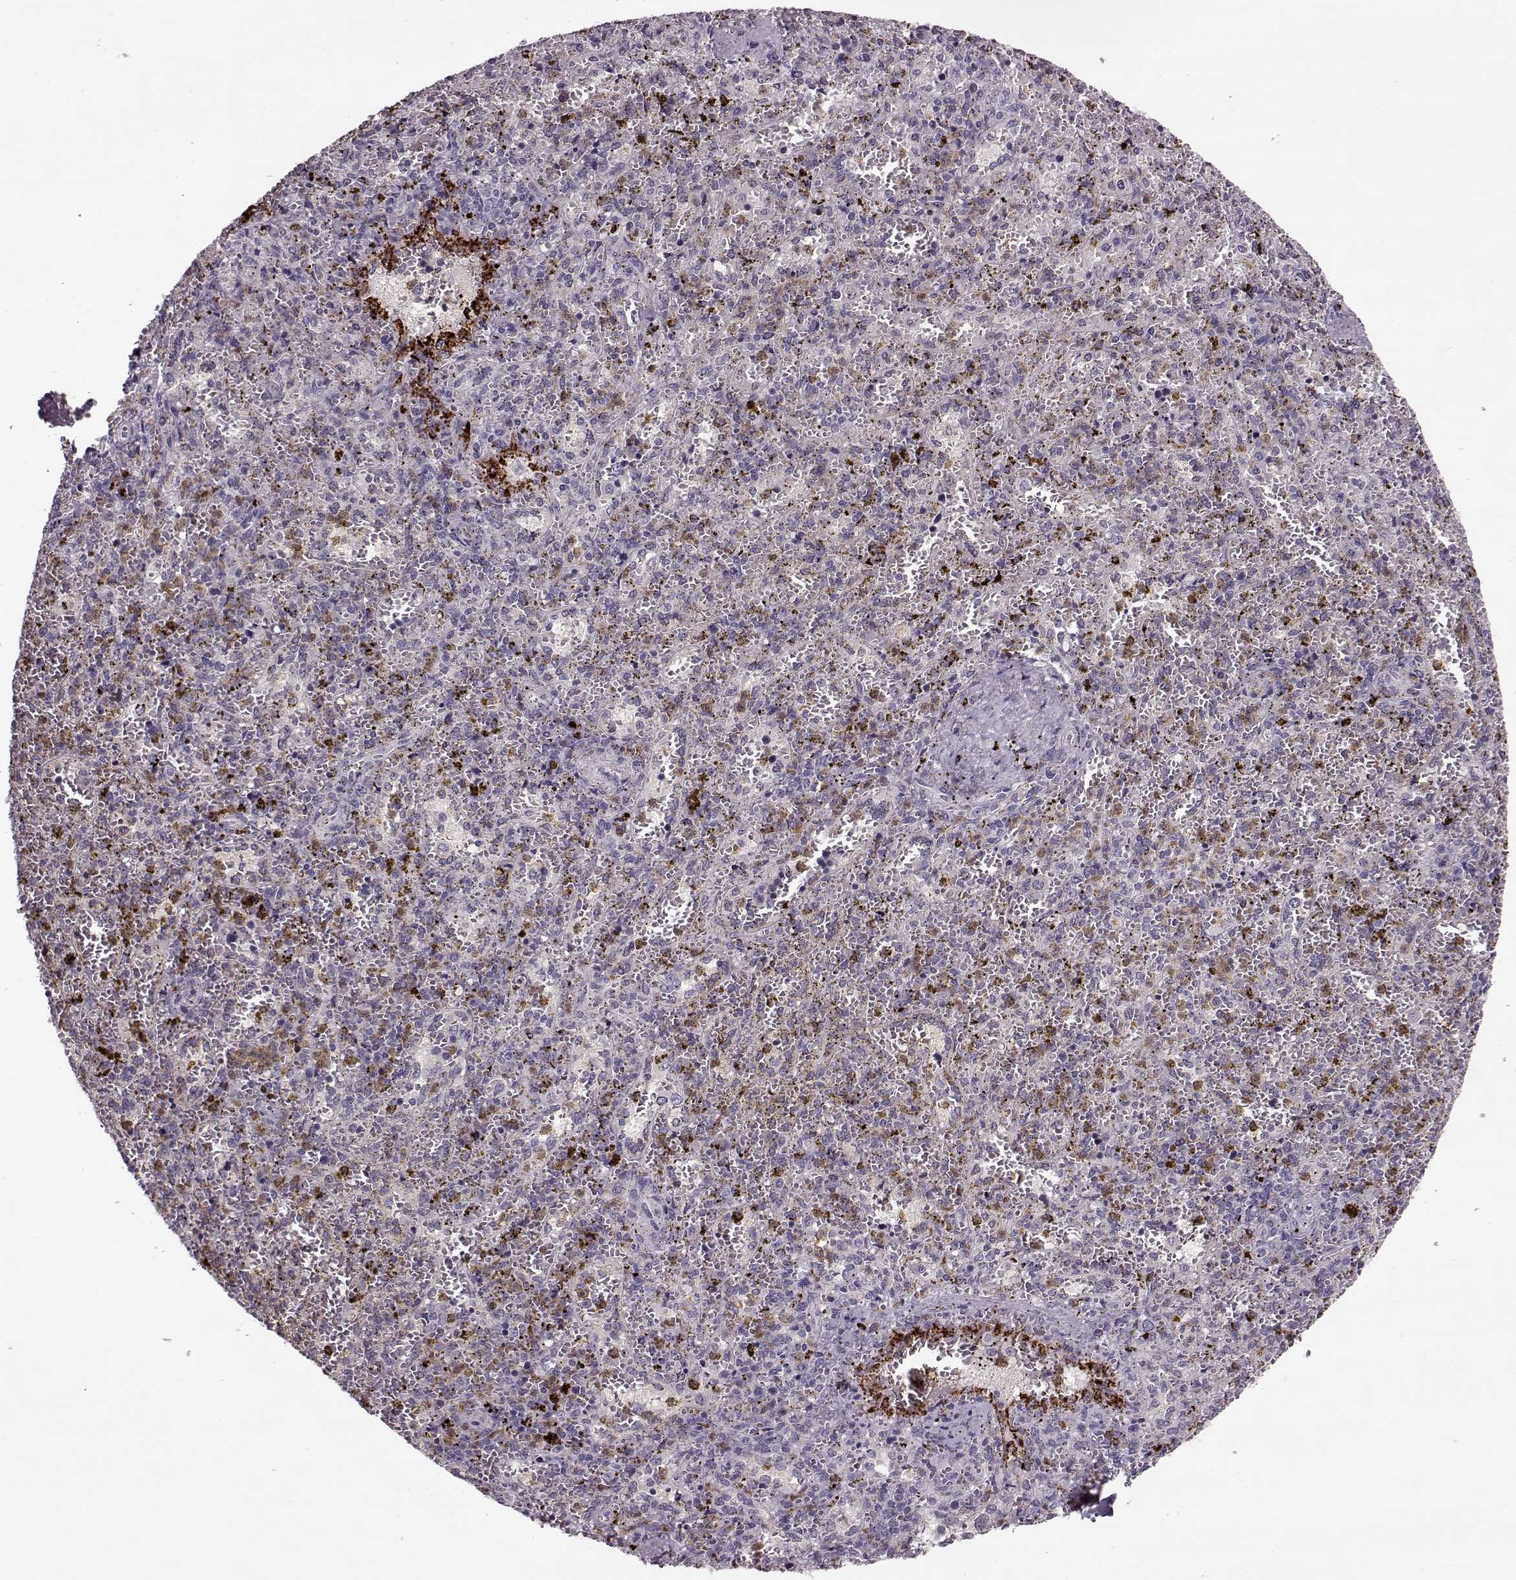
{"staining": {"intensity": "negative", "quantity": "none", "location": "none"}, "tissue": "spleen", "cell_type": "Cells in red pulp", "image_type": "normal", "snomed": [{"axis": "morphology", "description": "Normal tissue, NOS"}, {"axis": "topography", "description": "Spleen"}], "caption": "This is a histopathology image of immunohistochemistry (IHC) staining of normal spleen, which shows no expression in cells in red pulp.", "gene": "ACOT11", "patient": {"sex": "female", "age": 50}}